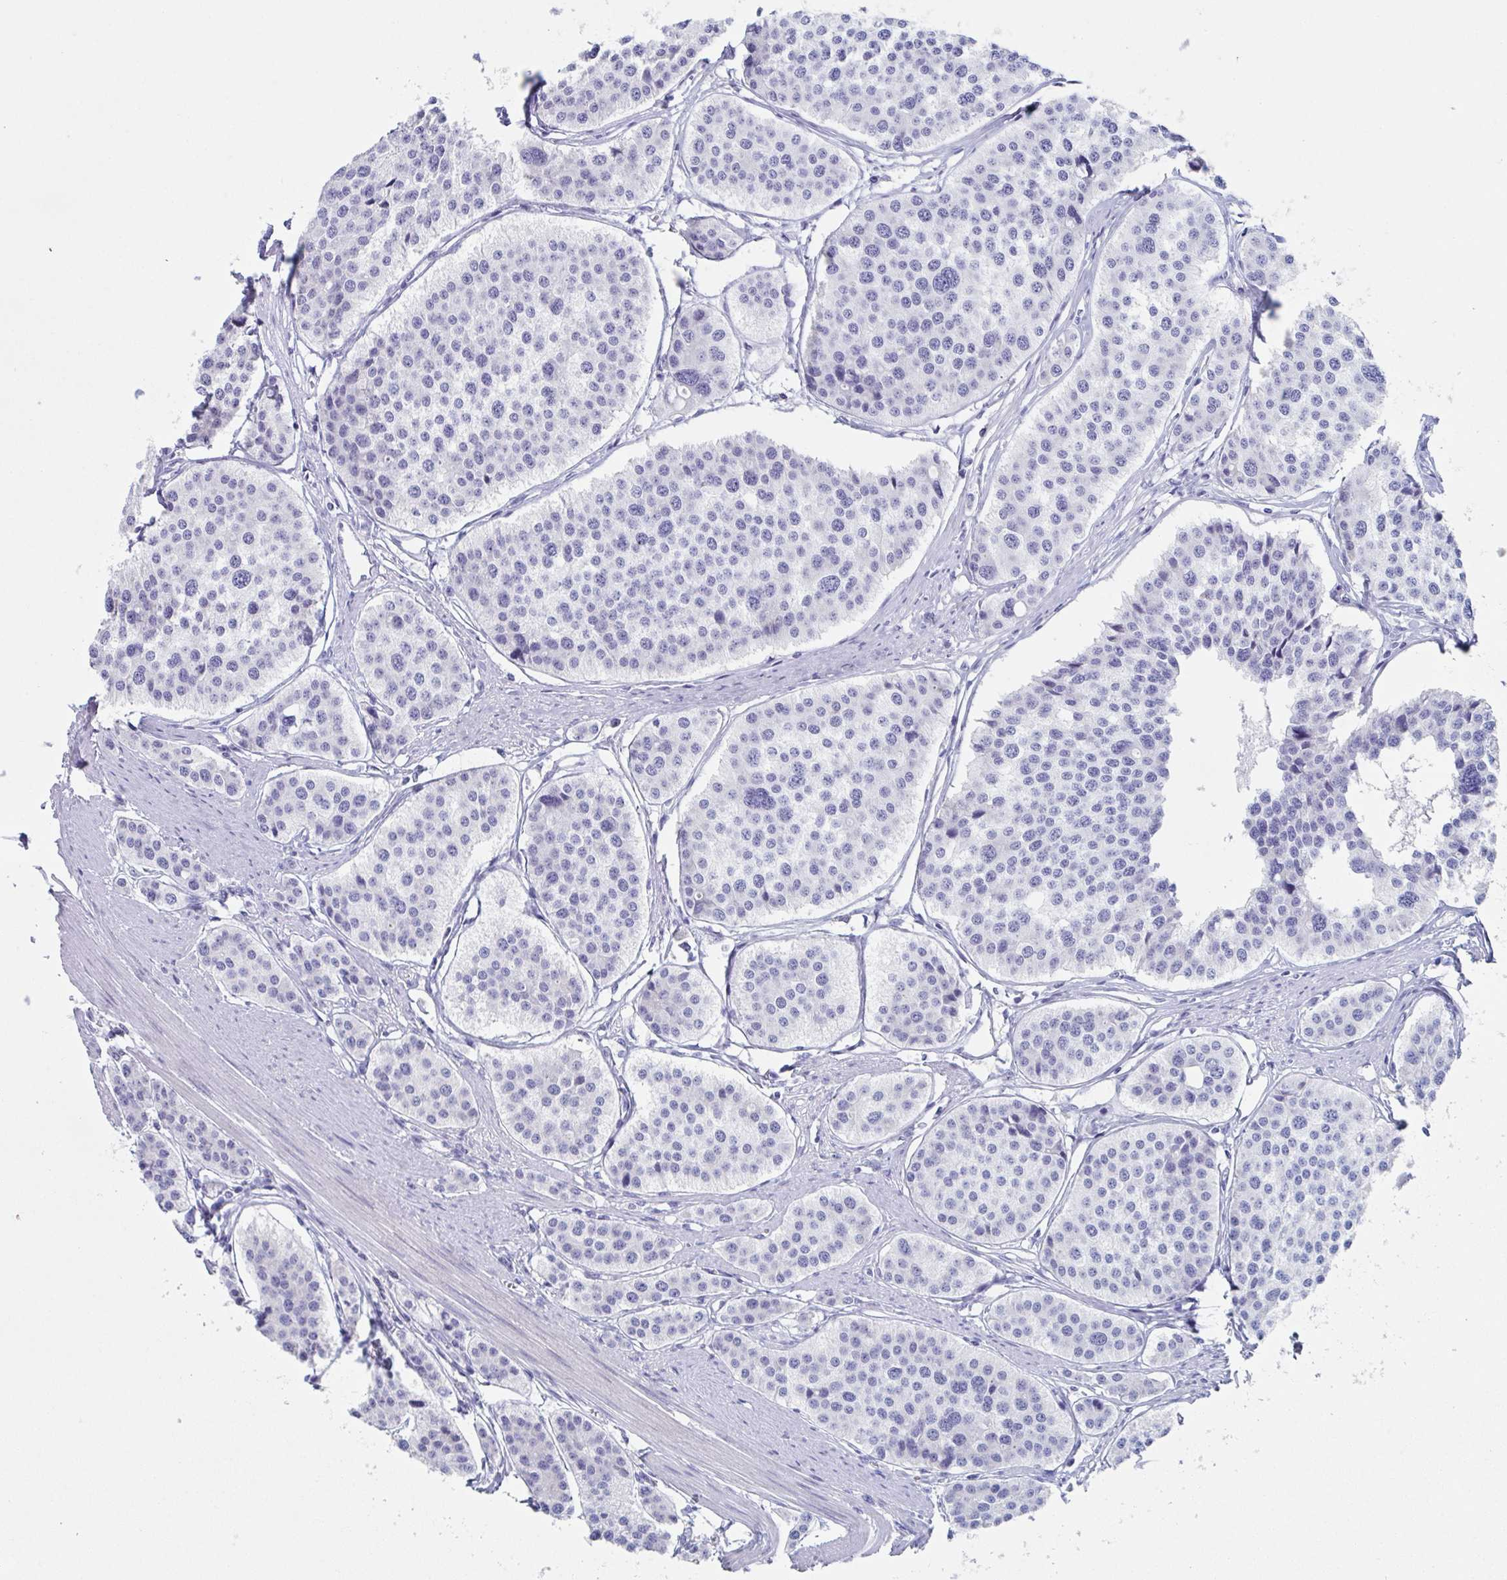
{"staining": {"intensity": "negative", "quantity": "none", "location": "none"}, "tissue": "carcinoid", "cell_type": "Tumor cells", "image_type": "cancer", "snomed": [{"axis": "morphology", "description": "Carcinoid, malignant, NOS"}, {"axis": "topography", "description": "Small intestine"}], "caption": "High magnification brightfield microscopy of carcinoid stained with DAB (3,3'-diaminobenzidine) (brown) and counterstained with hematoxylin (blue): tumor cells show no significant staining.", "gene": "ZPBP", "patient": {"sex": "male", "age": 60}}